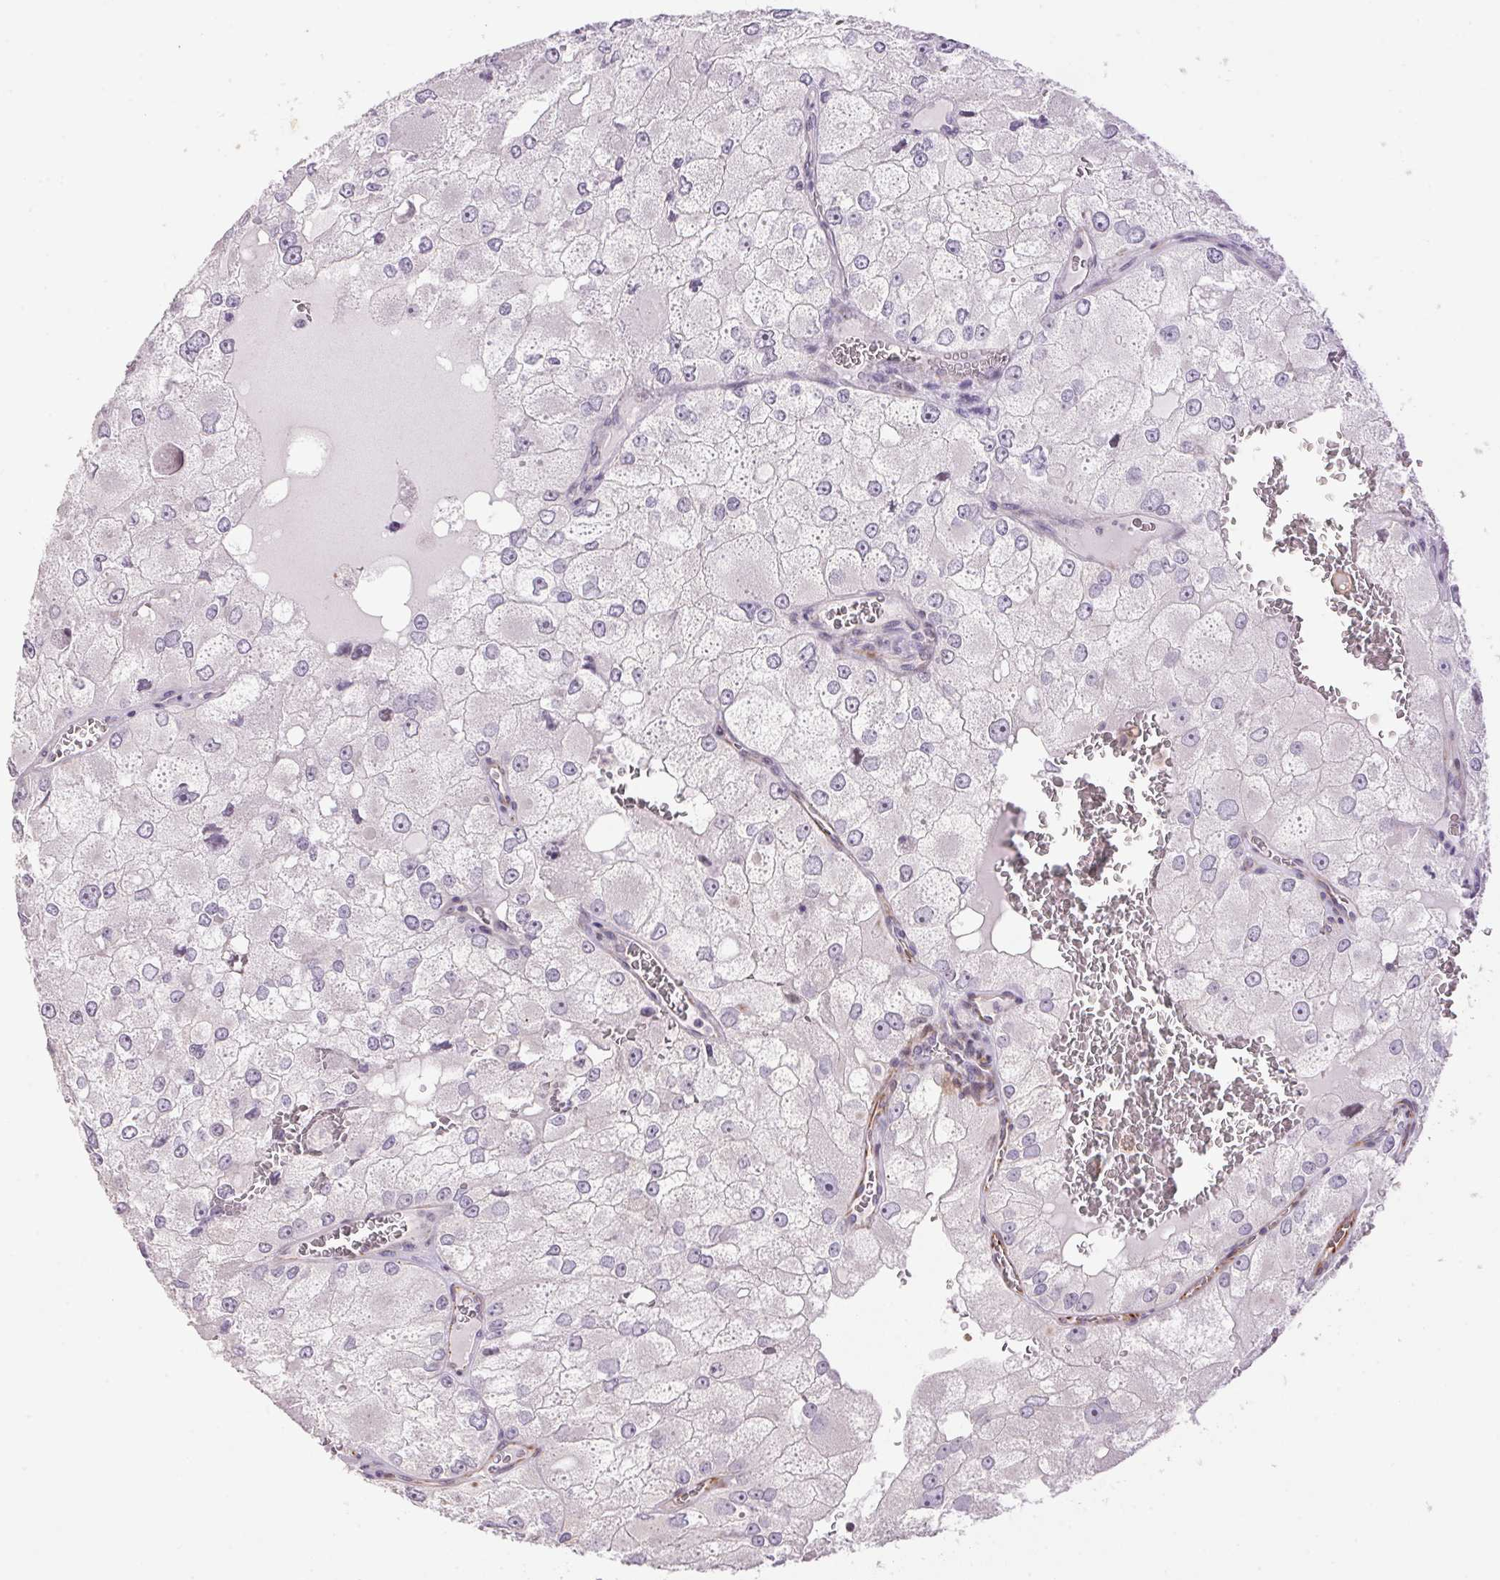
{"staining": {"intensity": "negative", "quantity": "none", "location": "none"}, "tissue": "renal cancer", "cell_type": "Tumor cells", "image_type": "cancer", "snomed": [{"axis": "morphology", "description": "Adenocarcinoma, NOS"}, {"axis": "topography", "description": "Kidney"}], "caption": "This is an immunohistochemistry (IHC) image of renal adenocarcinoma. There is no positivity in tumor cells.", "gene": "GYG2", "patient": {"sex": "female", "age": 70}}